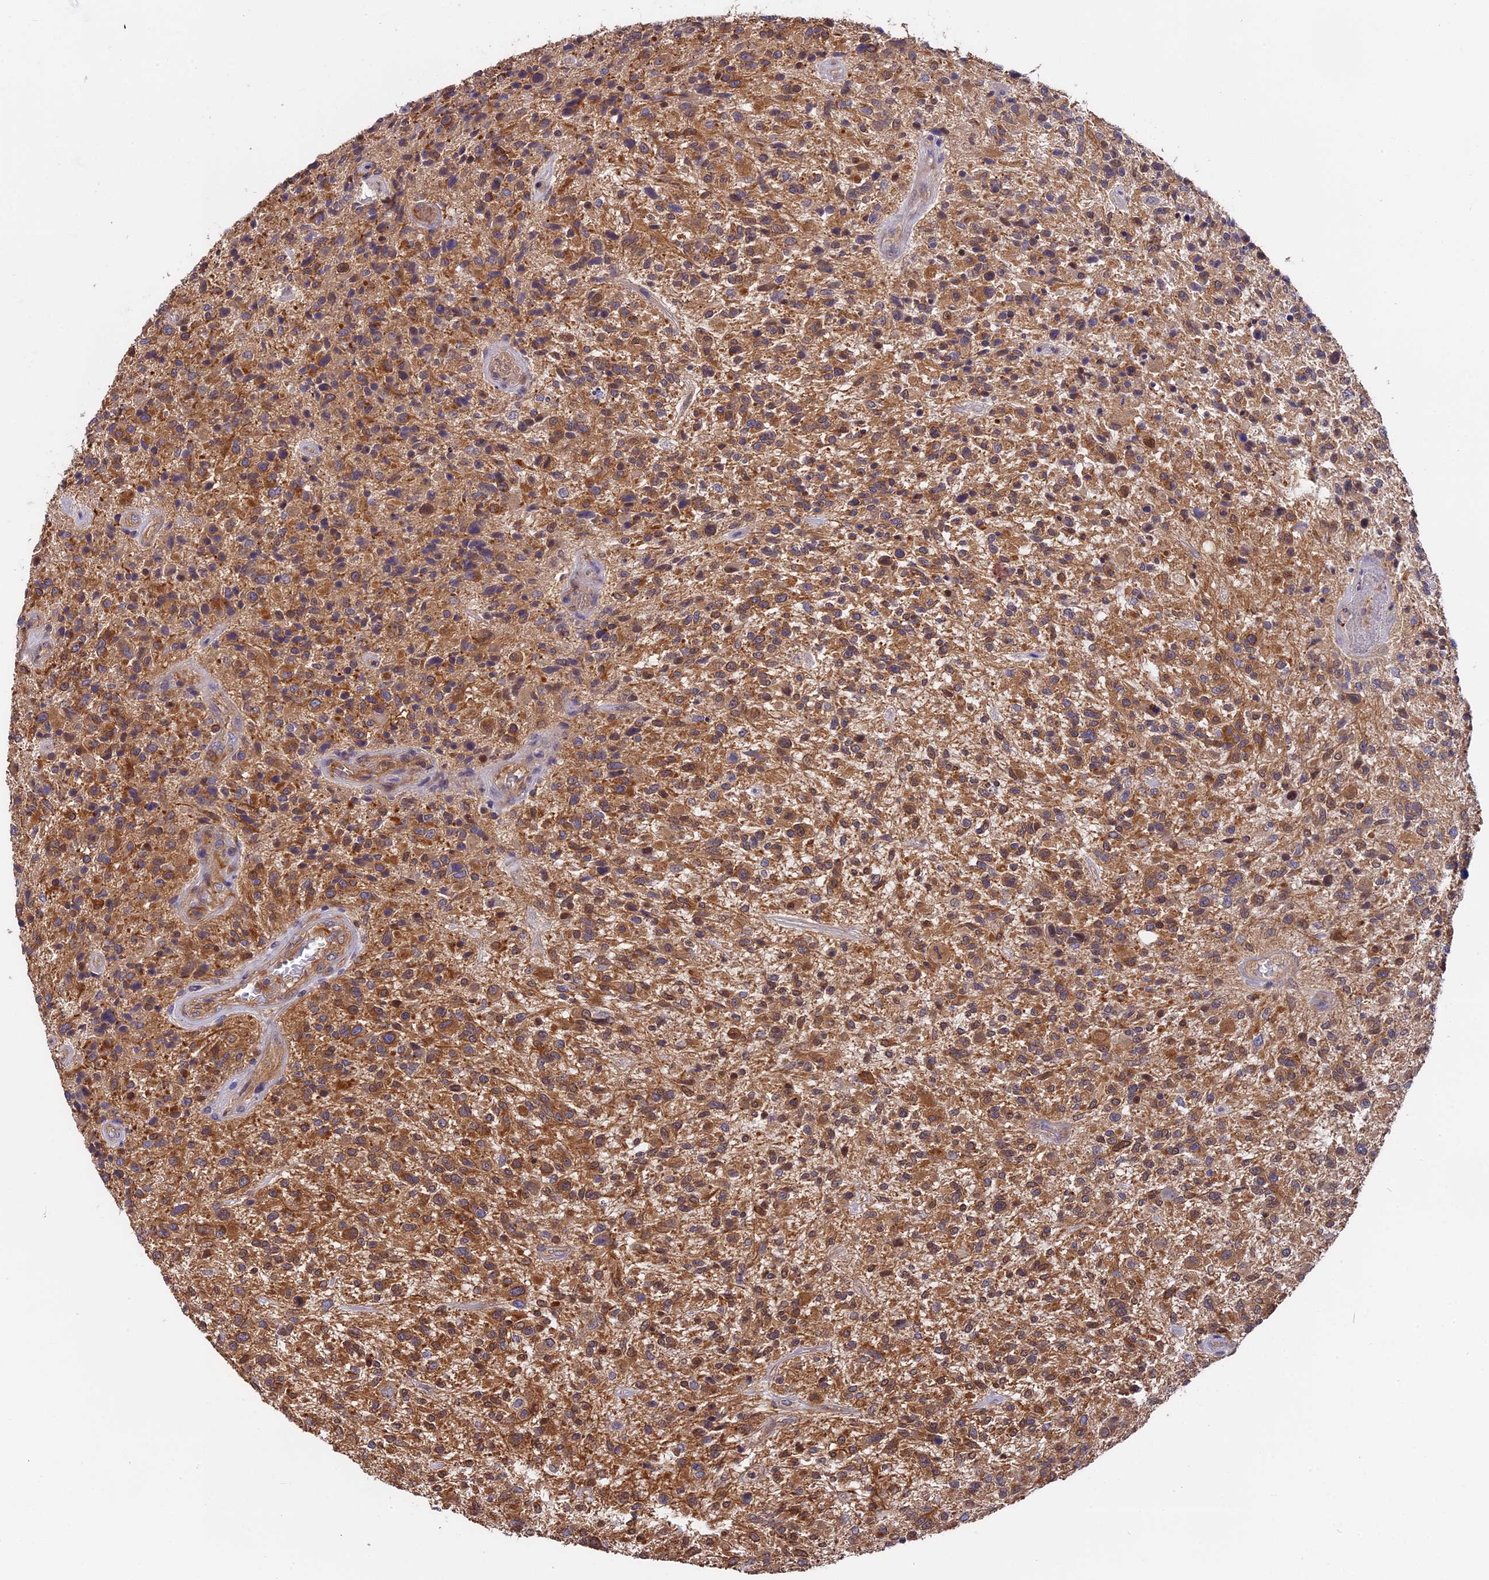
{"staining": {"intensity": "moderate", "quantity": ">75%", "location": "cytoplasmic/membranous"}, "tissue": "glioma", "cell_type": "Tumor cells", "image_type": "cancer", "snomed": [{"axis": "morphology", "description": "Glioma, malignant, High grade"}, {"axis": "topography", "description": "Brain"}], "caption": "A photomicrograph showing moderate cytoplasmic/membranous positivity in about >75% of tumor cells in high-grade glioma (malignant), as visualized by brown immunohistochemical staining.", "gene": "FAM118B", "patient": {"sex": "male", "age": 47}}